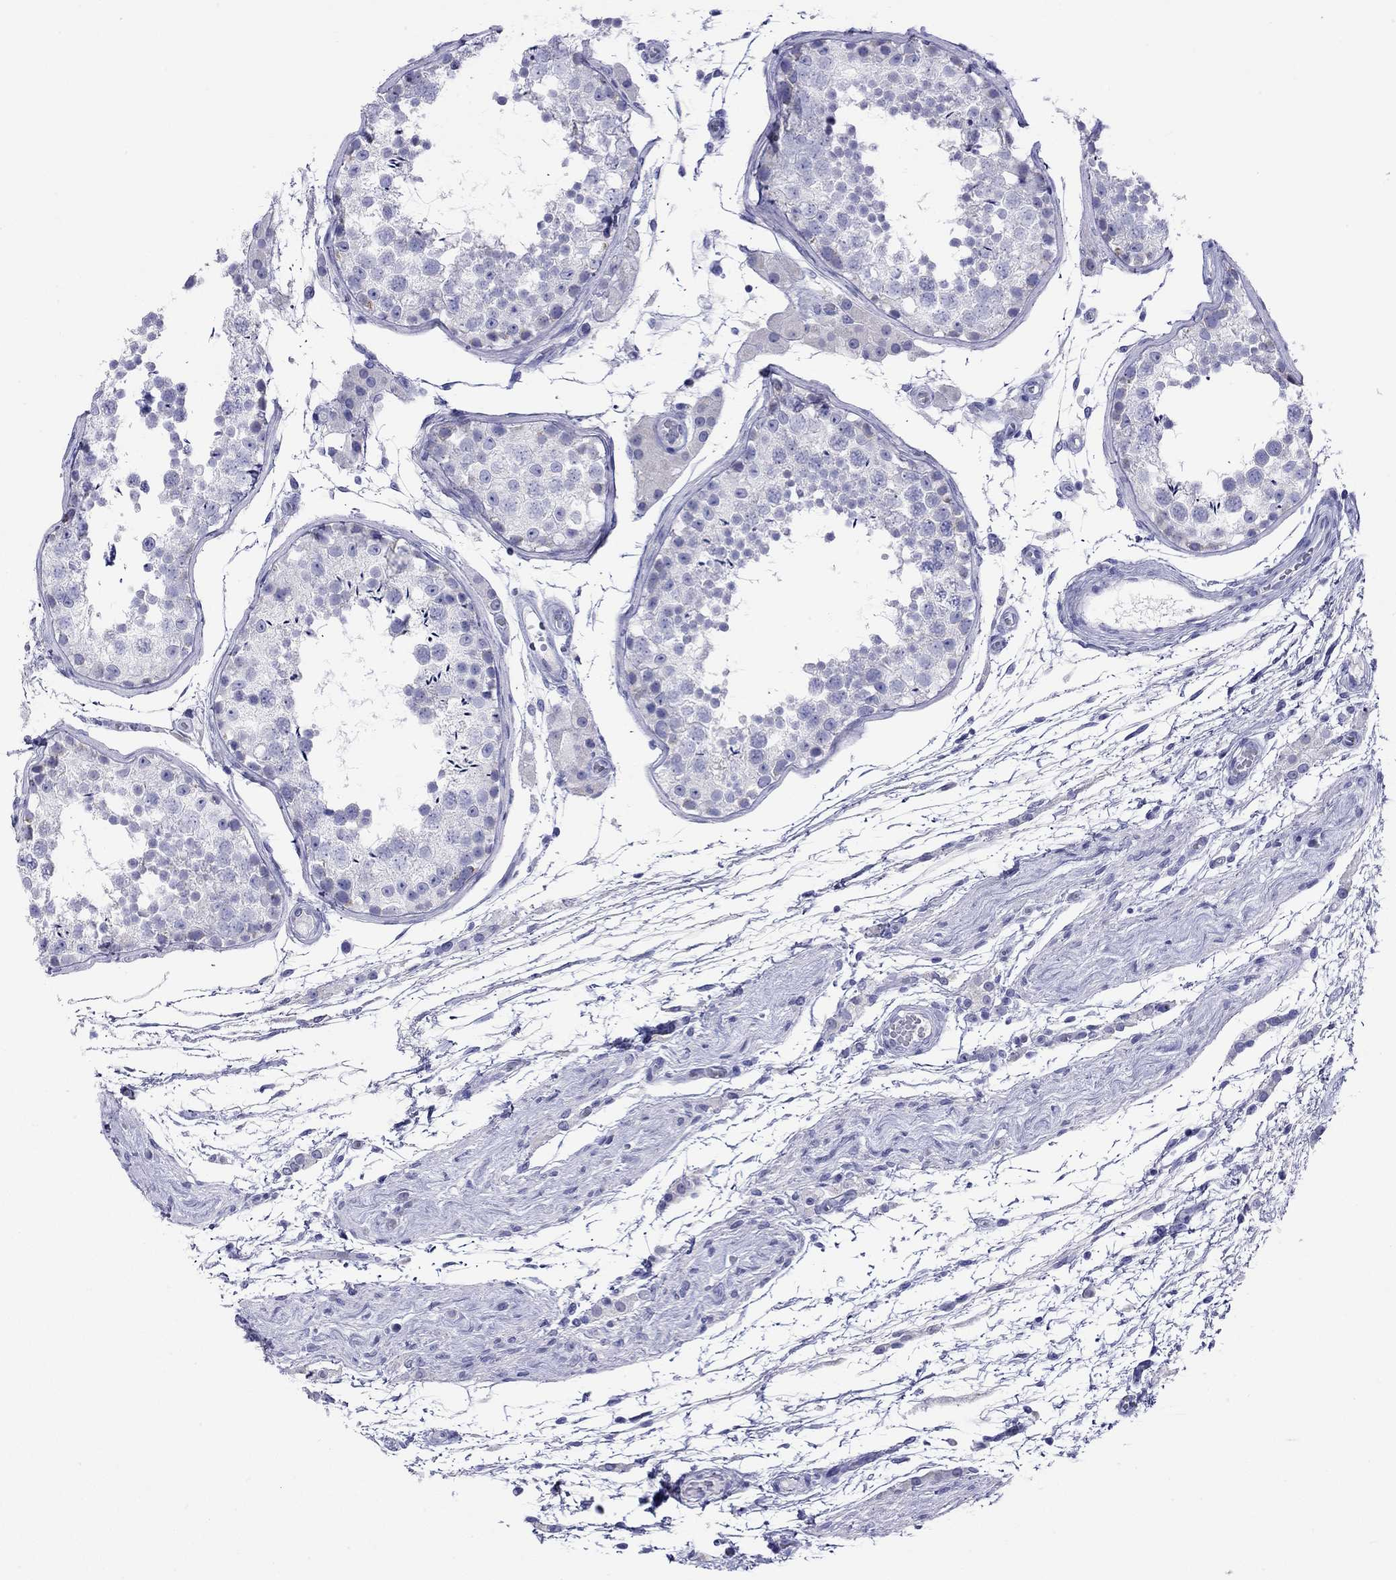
{"staining": {"intensity": "negative", "quantity": "none", "location": "none"}, "tissue": "testis", "cell_type": "Cells in seminiferous ducts", "image_type": "normal", "snomed": [{"axis": "morphology", "description": "Normal tissue, NOS"}, {"axis": "morphology", "description": "Seminoma, NOS"}, {"axis": "topography", "description": "Testis"}], "caption": "Photomicrograph shows no protein staining in cells in seminiferous ducts of normal testis.", "gene": "FIGLA", "patient": {"sex": "male", "age": 29}}